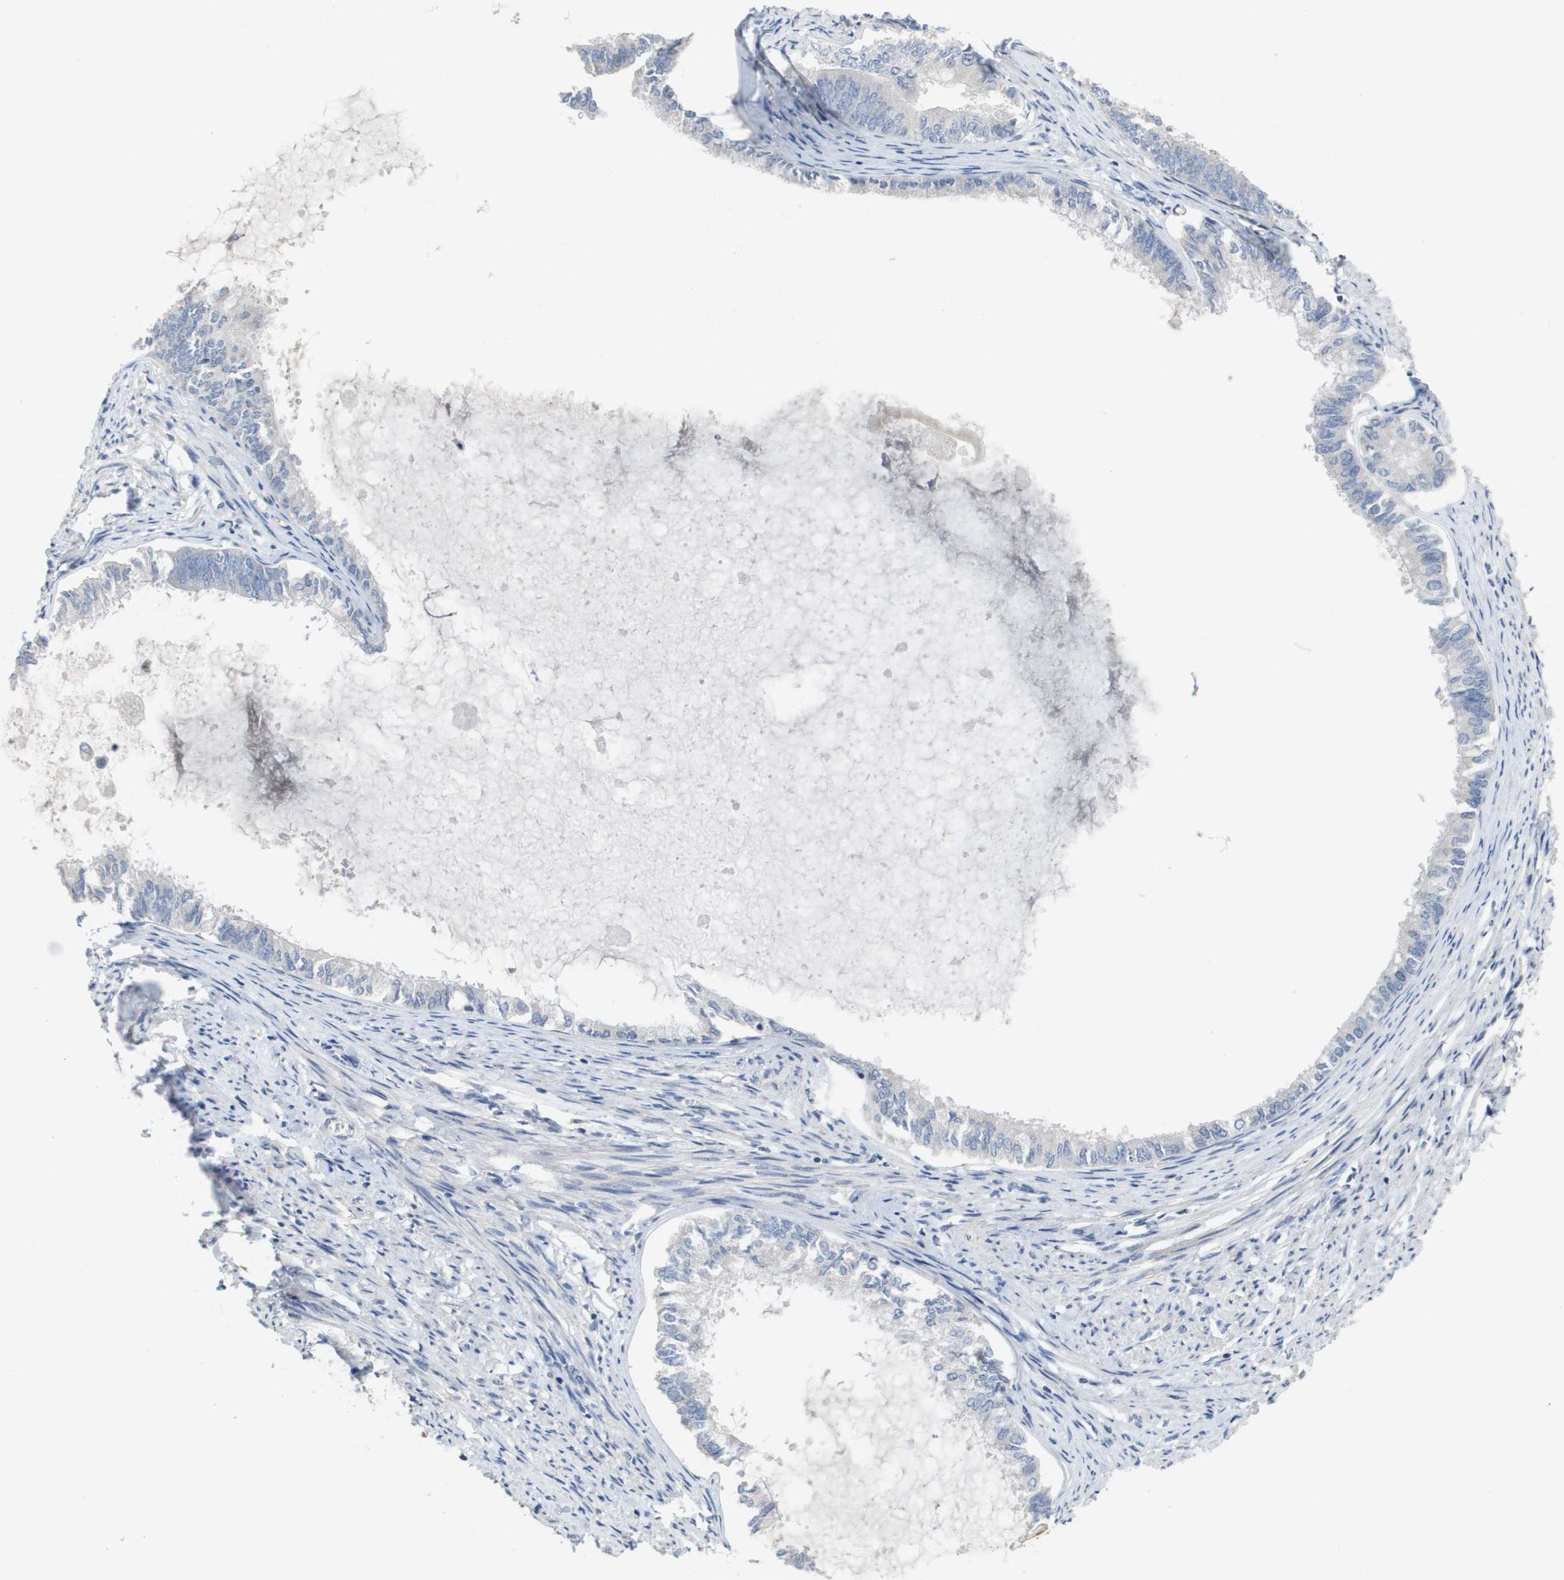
{"staining": {"intensity": "negative", "quantity": "none", "location": "none"}, "tissue": "endometrial cancer", "cell_type": "Tumor cells", "image_type": "cancer", "snomed": [{"axis": "morphology", "description": "Adenocarcinoma, NOS"}, {"axis": "topography", "description": "Endometrium"}], "caption": "Protein analysis of adenocarcinoma (endometrial) exhibits no significant positivity in tumor cells.", "gene": "CAPN11", "patient": {"sex": "female", "age": 86}}